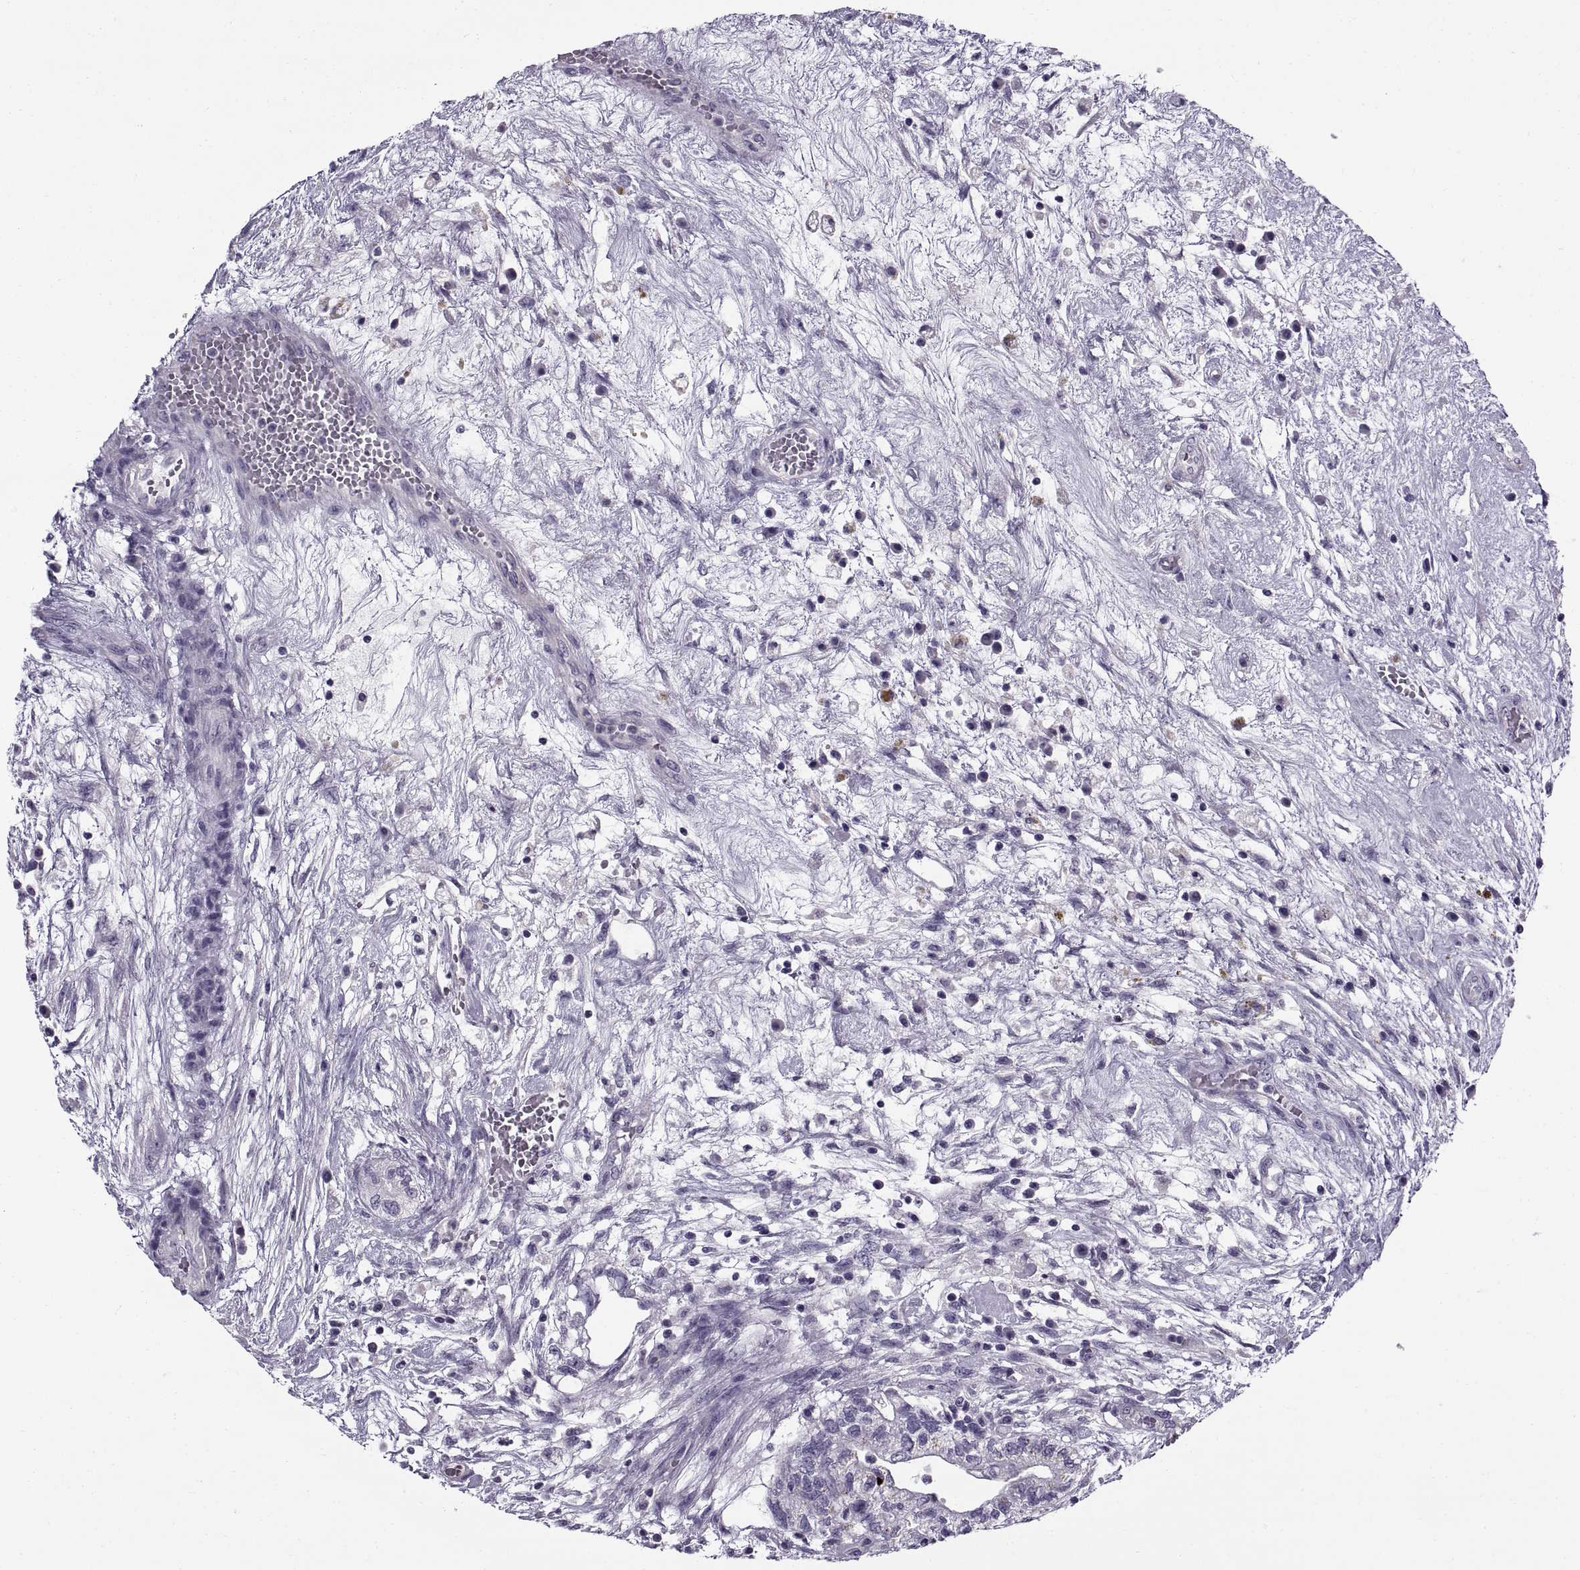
{"staining": {"intensity": "negative", "quantity": "none", "location": "none"}, "tissue": "testis cancer", "cell_type": "Tumor cells", "image_type": "cancer", "snomed": [{"axis": "morphology", "description": "Normal tissue, NOS"}, {"axis": "morphology", "description": "Carcinoma, Embryonal, NOS"}, {"axis": "topography", "description": "Testis"}], "caption": "Testis cancer stained for a protein using immunohistochemistry (IHC) exhibits no positivity tumor cells.", "gene": "CALCR", "patient": {"sex": "male", "age": 32}}